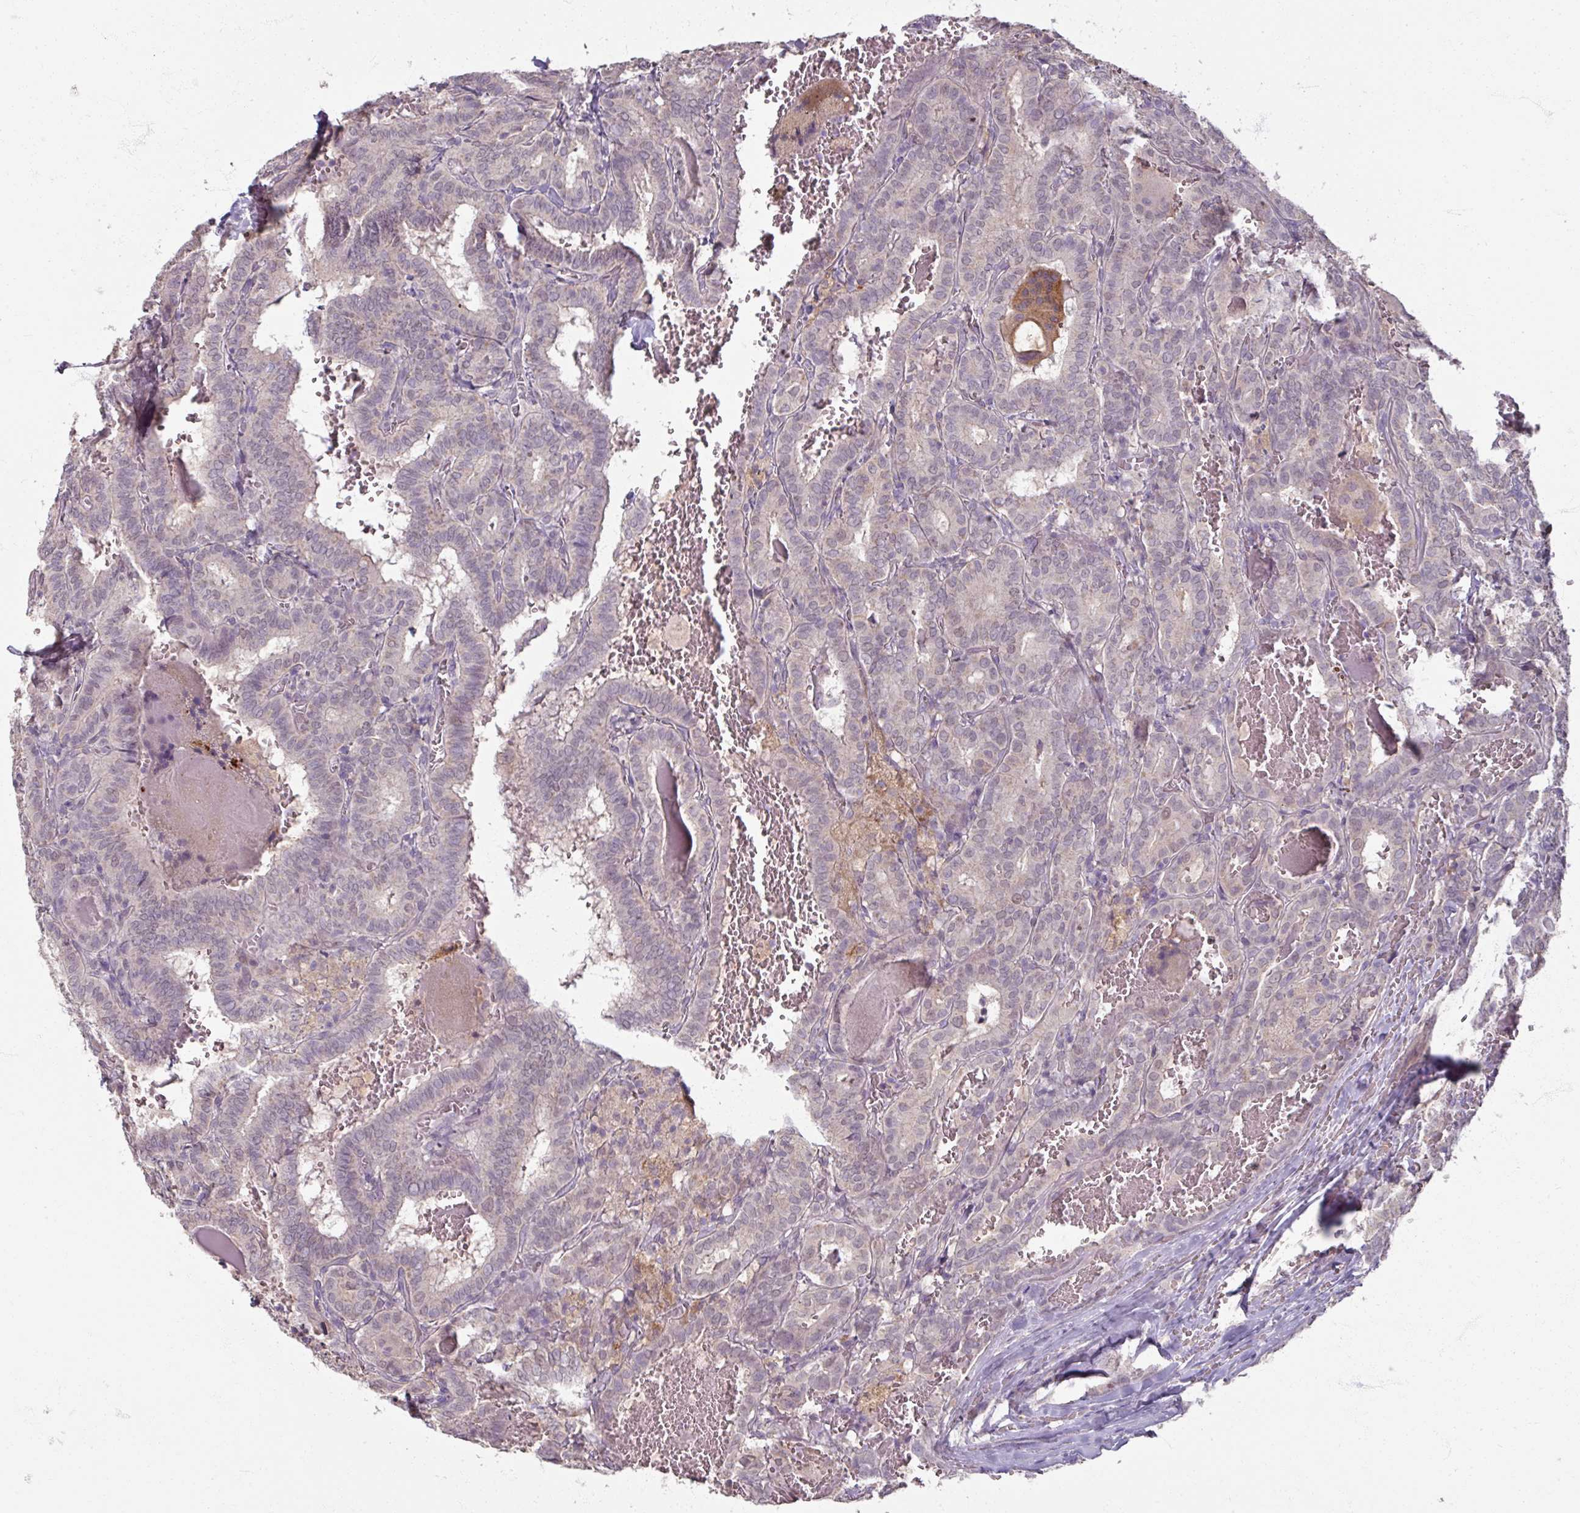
{"staining": {"intensity": "negative", "quantity": "none", "location": "none"}, "tissue": "thyroid cancer", "cell_type": "Tumor cells", "image_type": "cancer", "snomed": [{"axis": "morphology", "description": "Papillary adenocarcinoma, NOS"}, {"axis": "topography", "description": "Thyroid gland"}], "caption": "Micrograph shows no significant protein staining in tumor cells of thyroid cancer (papillary adenocarcinoma). (DAB (3,3'-diaminobenzidine) IHC, high magnification).", "gene": "SOX11", "patient": {"sex": "female", "age": 72}}